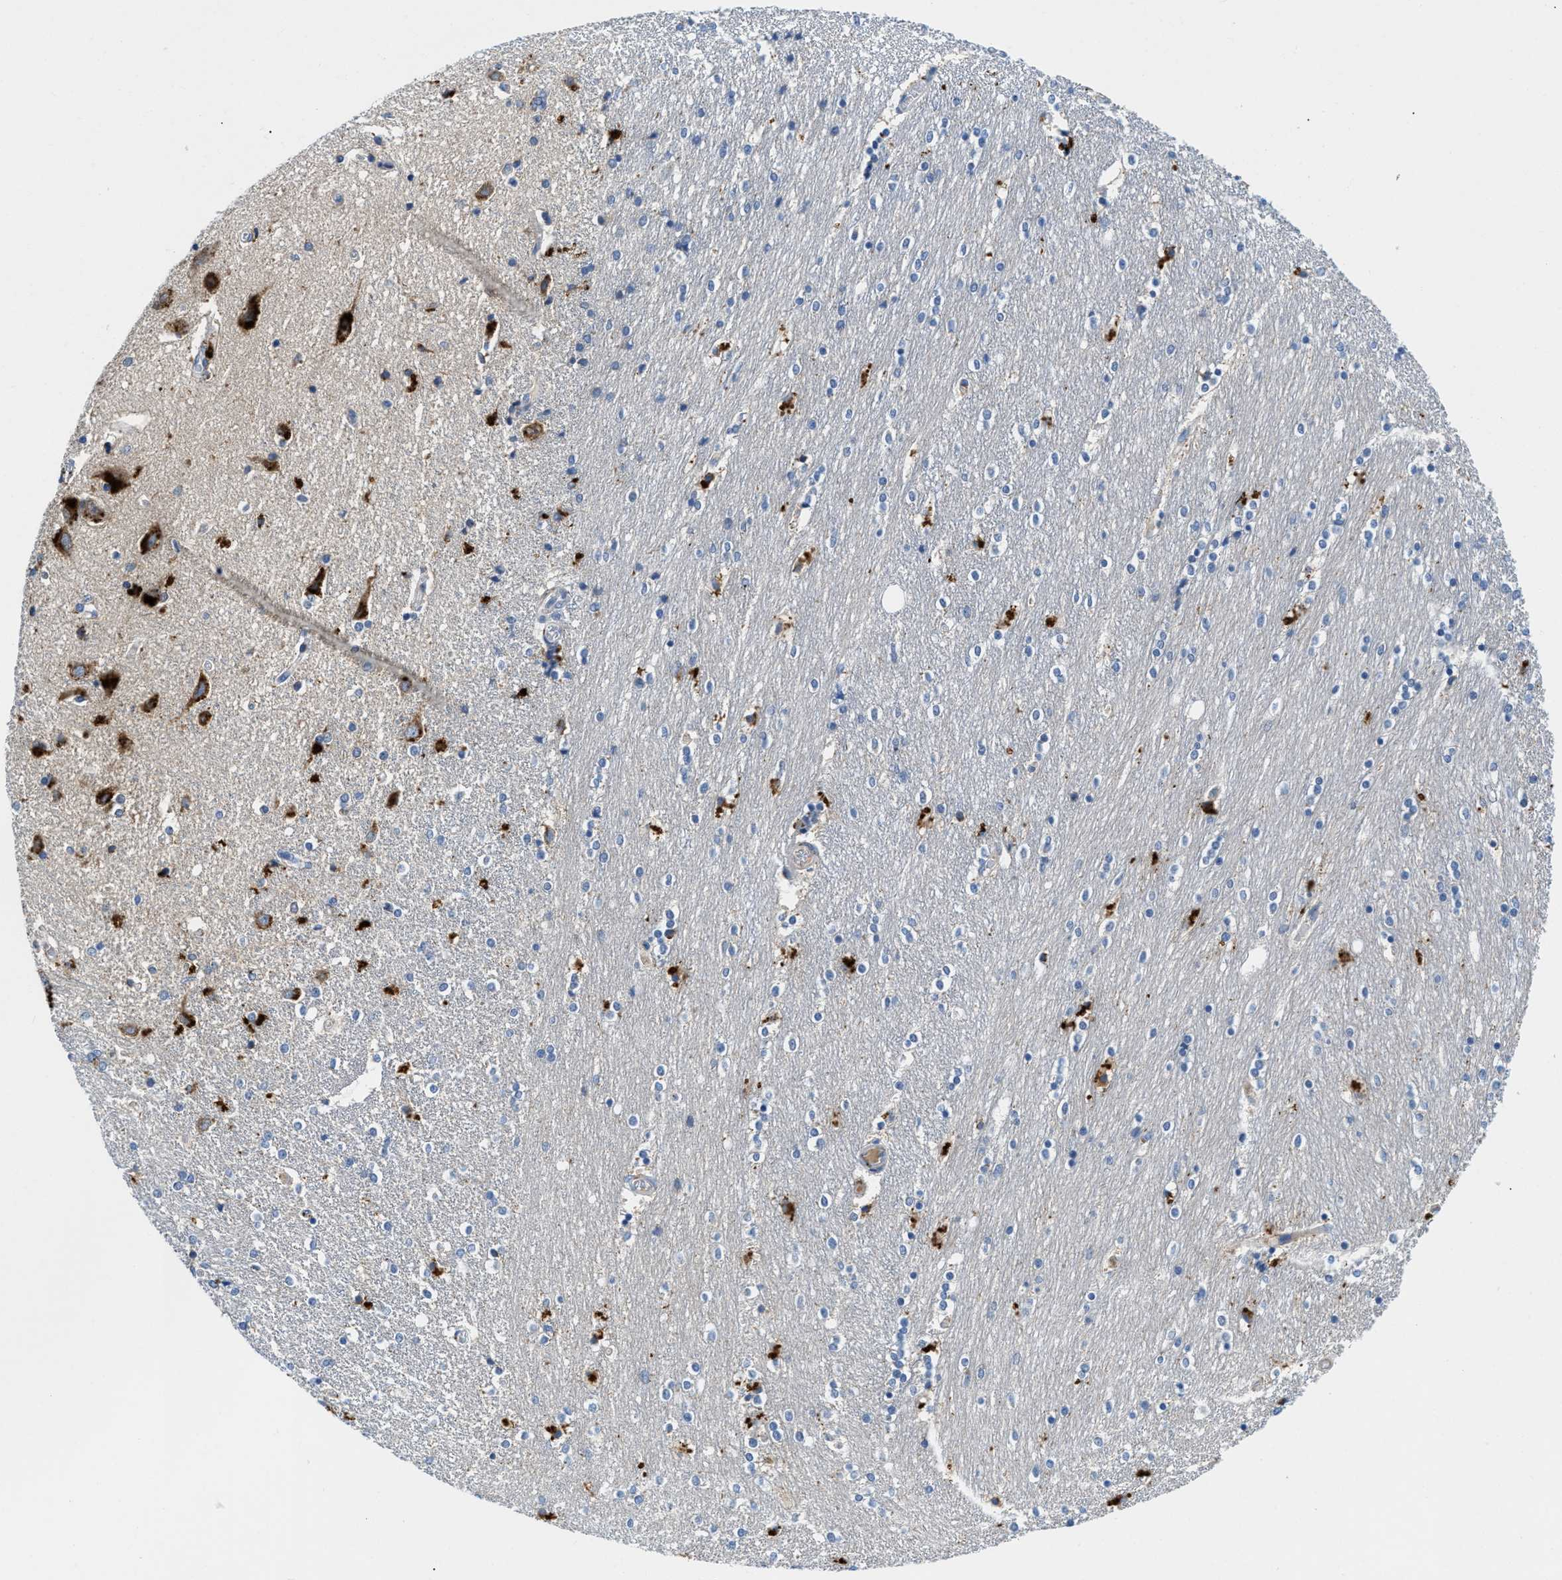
{"staining": {"intensity": "strong", "quantity": "<25%", "location": "cytoplasmic/membranous"}, "tissue": "caudate", "cell_type": "Glial cells", "image_type": "normal", "snomed": [{"axis": "morphology", "description": "Normal tissue, NOS"}, {"axis": "topography", "description": "Lateral ventricle wall"}], "caption": "High-power microscopy captured an IHC micrograph of unremarkable caudate, revealing strong cytoplasmic/membranous expression in approximately <25% of glial cells. (DAB (3,3'-diaminobenzidine) IHC, brown staining for protein, blue staining for nuclei).", "gene": "TSPAN3", "patient": {"sex": "female", "age": 54}}